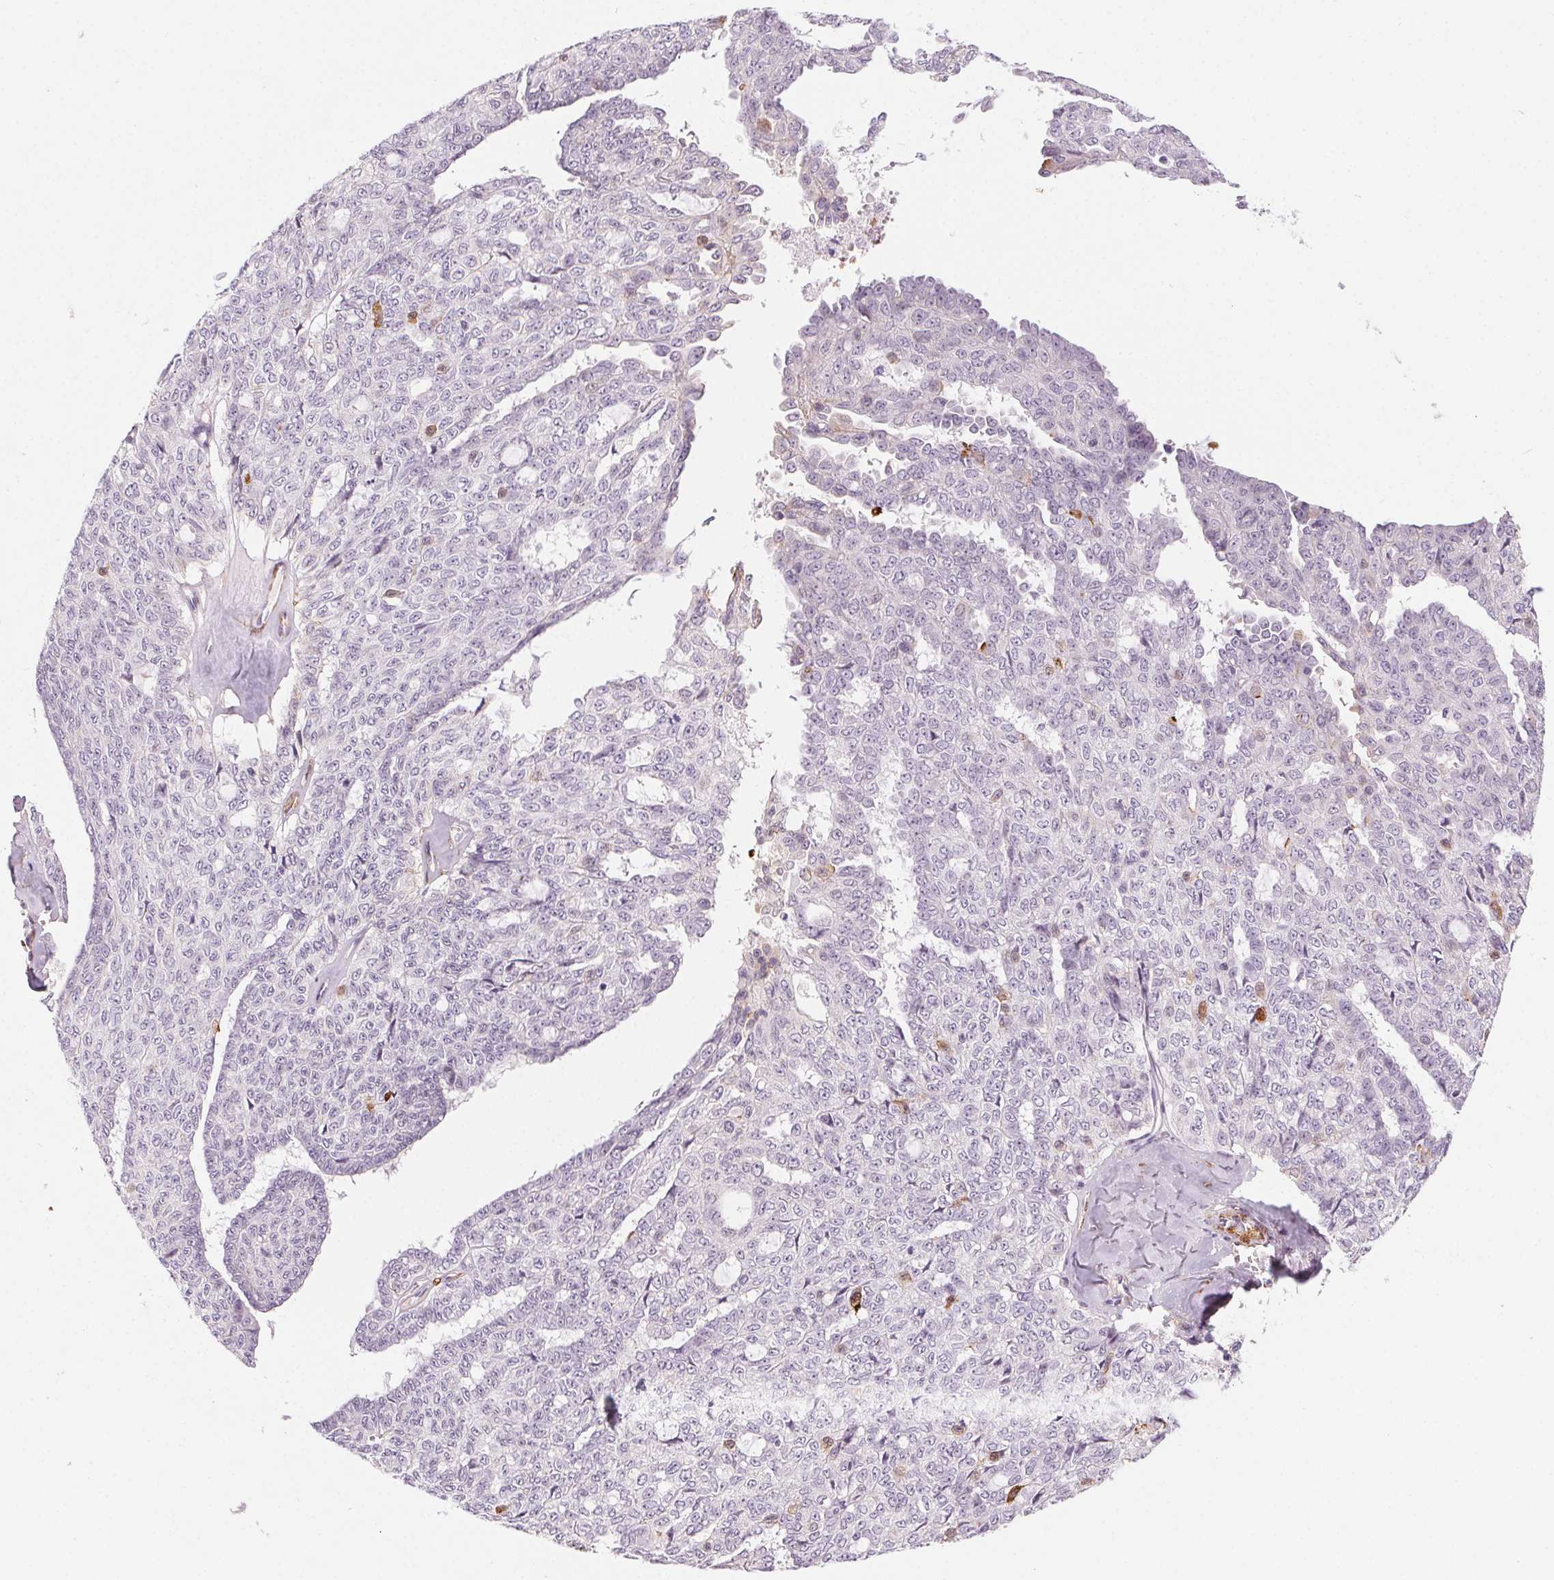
{"staining": {"intensity": "negative", "quantity": "none", "location": "none"}, "tissue": "ovarian cancer", "cell_type": "Tumor cells", "image_type": "cancer", "snomed": [{"axis": "morphology", "description": "Cystadenocarcinoma, serous, NOS"}, {"axis": "topography", "description": "Ovary"}], "caption": "Image shows no significant protein positivity in tumor cells of ovarian cancer.", "gene": "GPX8", "patient": {"sex": "female", "age": 71}}